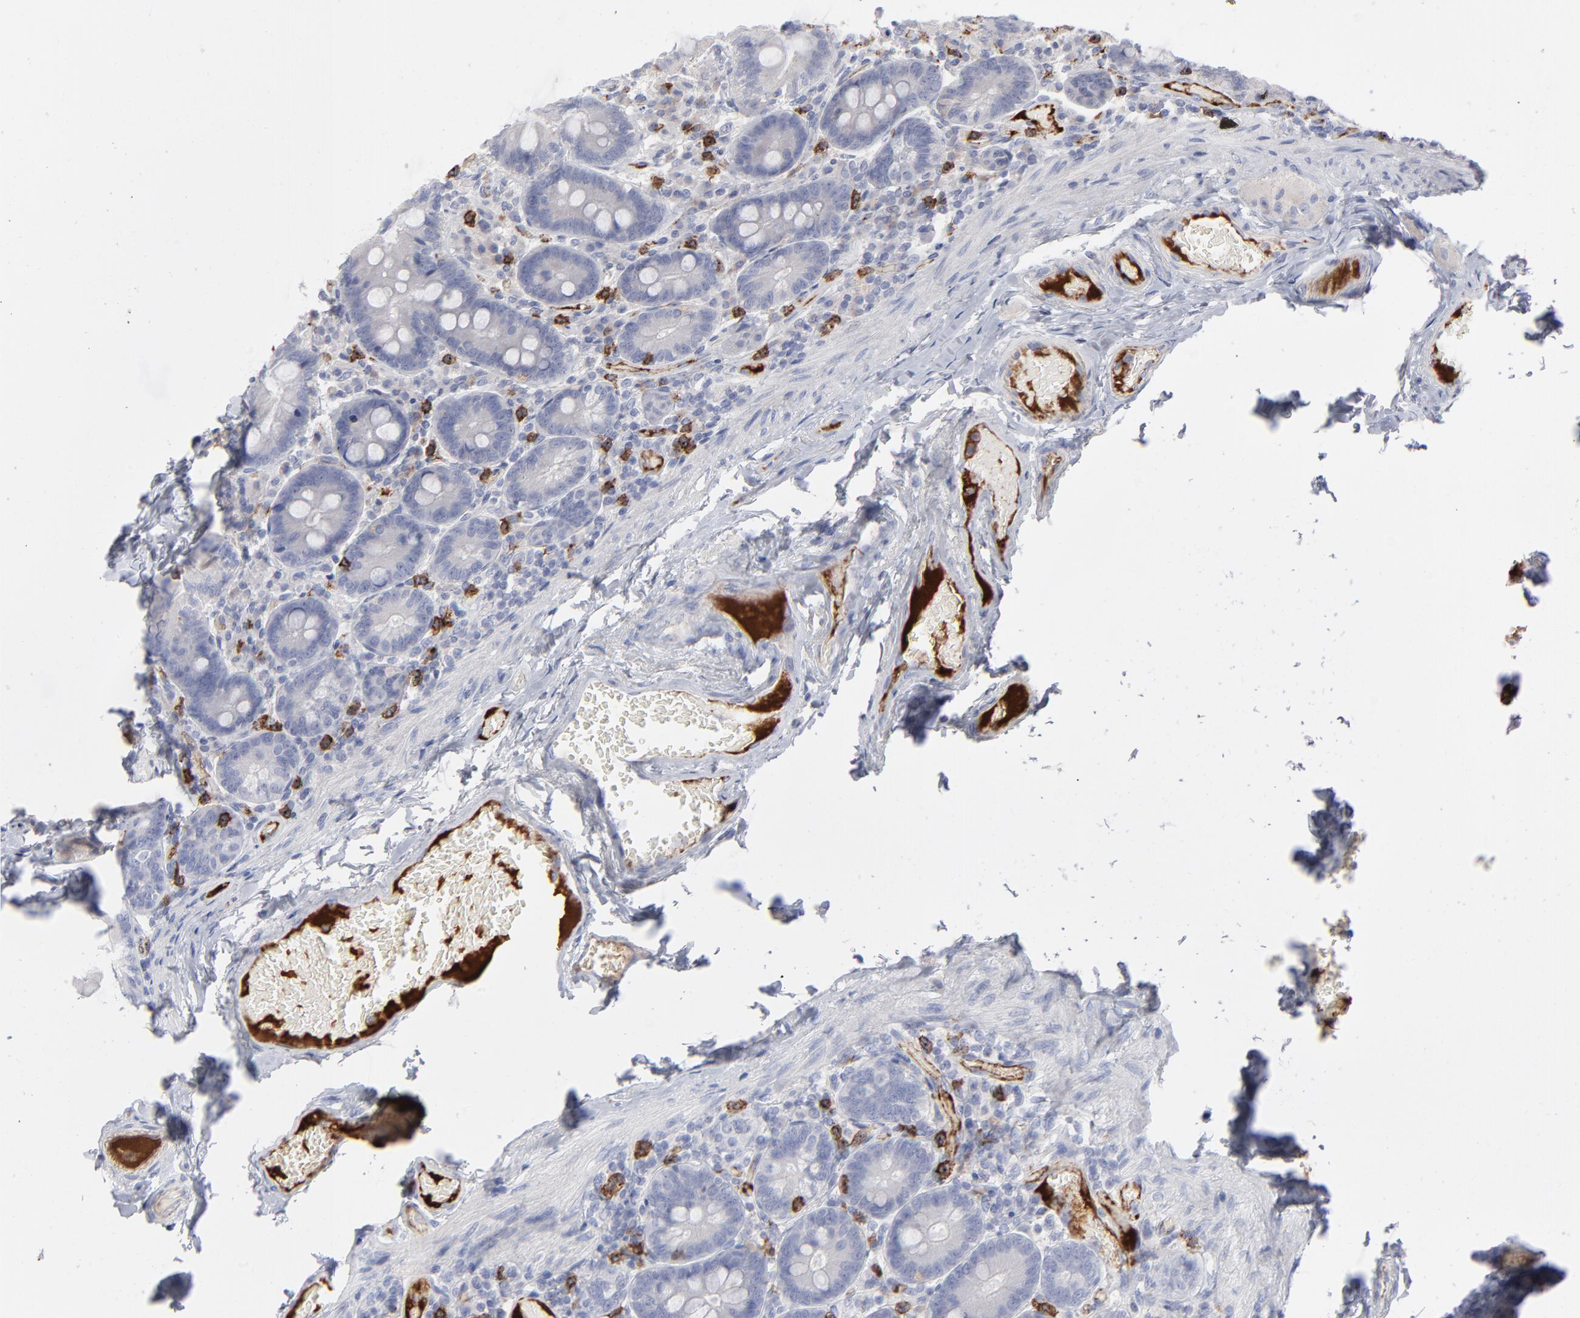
{"staining": {"intensity": "negative", "quantity": "none", "location": "none"}, "tissue": "duodenum", "cell_type": "Glandular cells", "image_type": "normal", "snomed": [{"axis": "morphology", "description": "Normal tissue, NOS"}, {"axis": "topography", "description": "Duodenum"}], "caption": "This is an IHC image of benign duodenum. There is no staining in glandular cells.", "gene": "CCR3", "patient": {"sex": "male", "age": 66}}